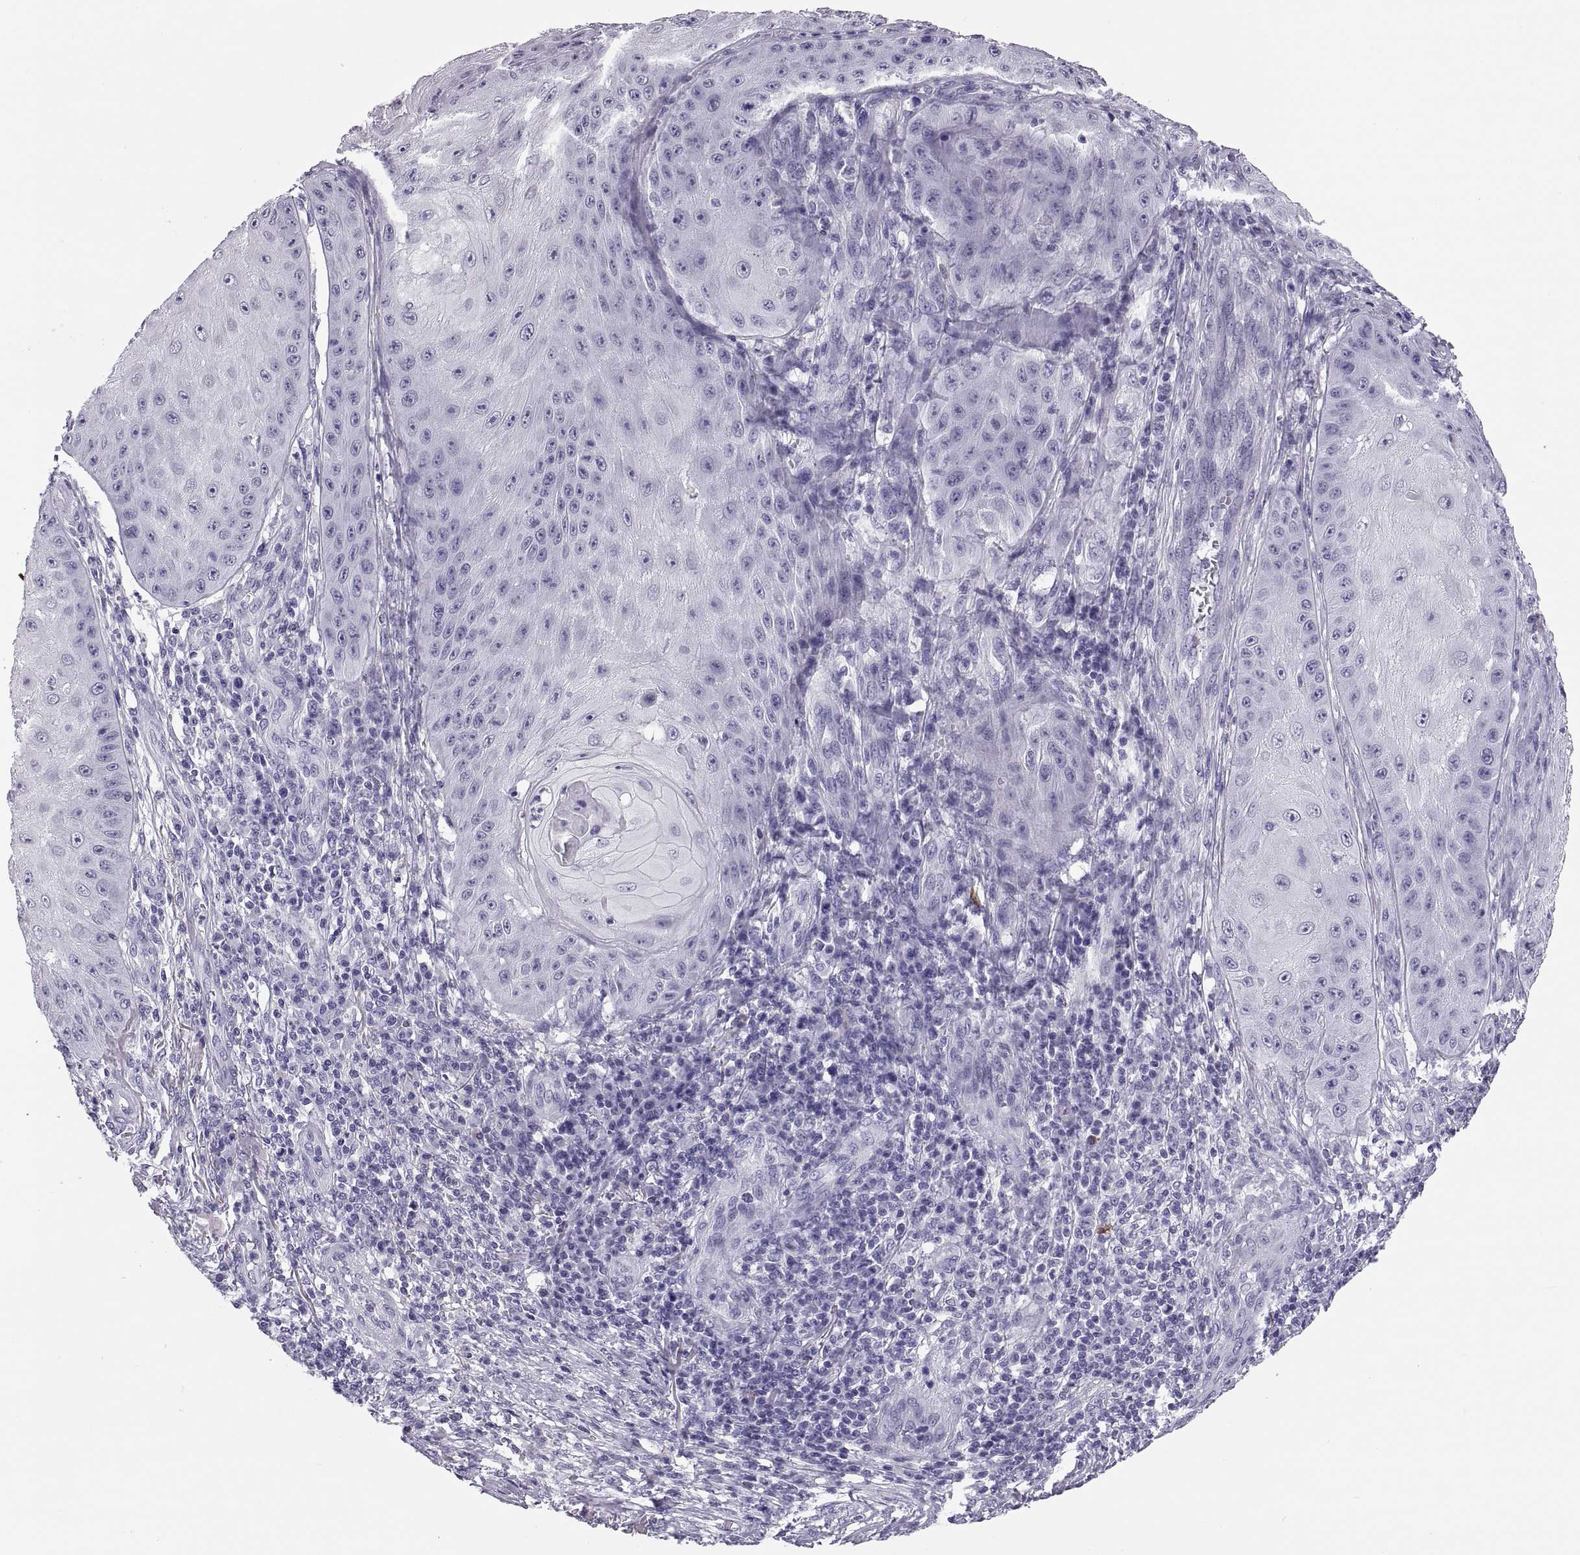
{"staining": {"intensity": "negative", "quantity": "none", "location": "none"}, "tissue": "skin cancer", "cell_type": "Tumor cells", "image_type": "cancer", "snomed": [{"axis": "morphology", "description": "Squamous cell carcinoma, NOS"}, {"axis": "topography", "description": "Skin"}], "caption": "Human squamous cell carcinoma (skin) stained for a protein using immunohistochemistry (IHC) exhibits no staining in tumor cells.", "gene": "QRICH2", "patient": {"sex": "male", "age": 70}}